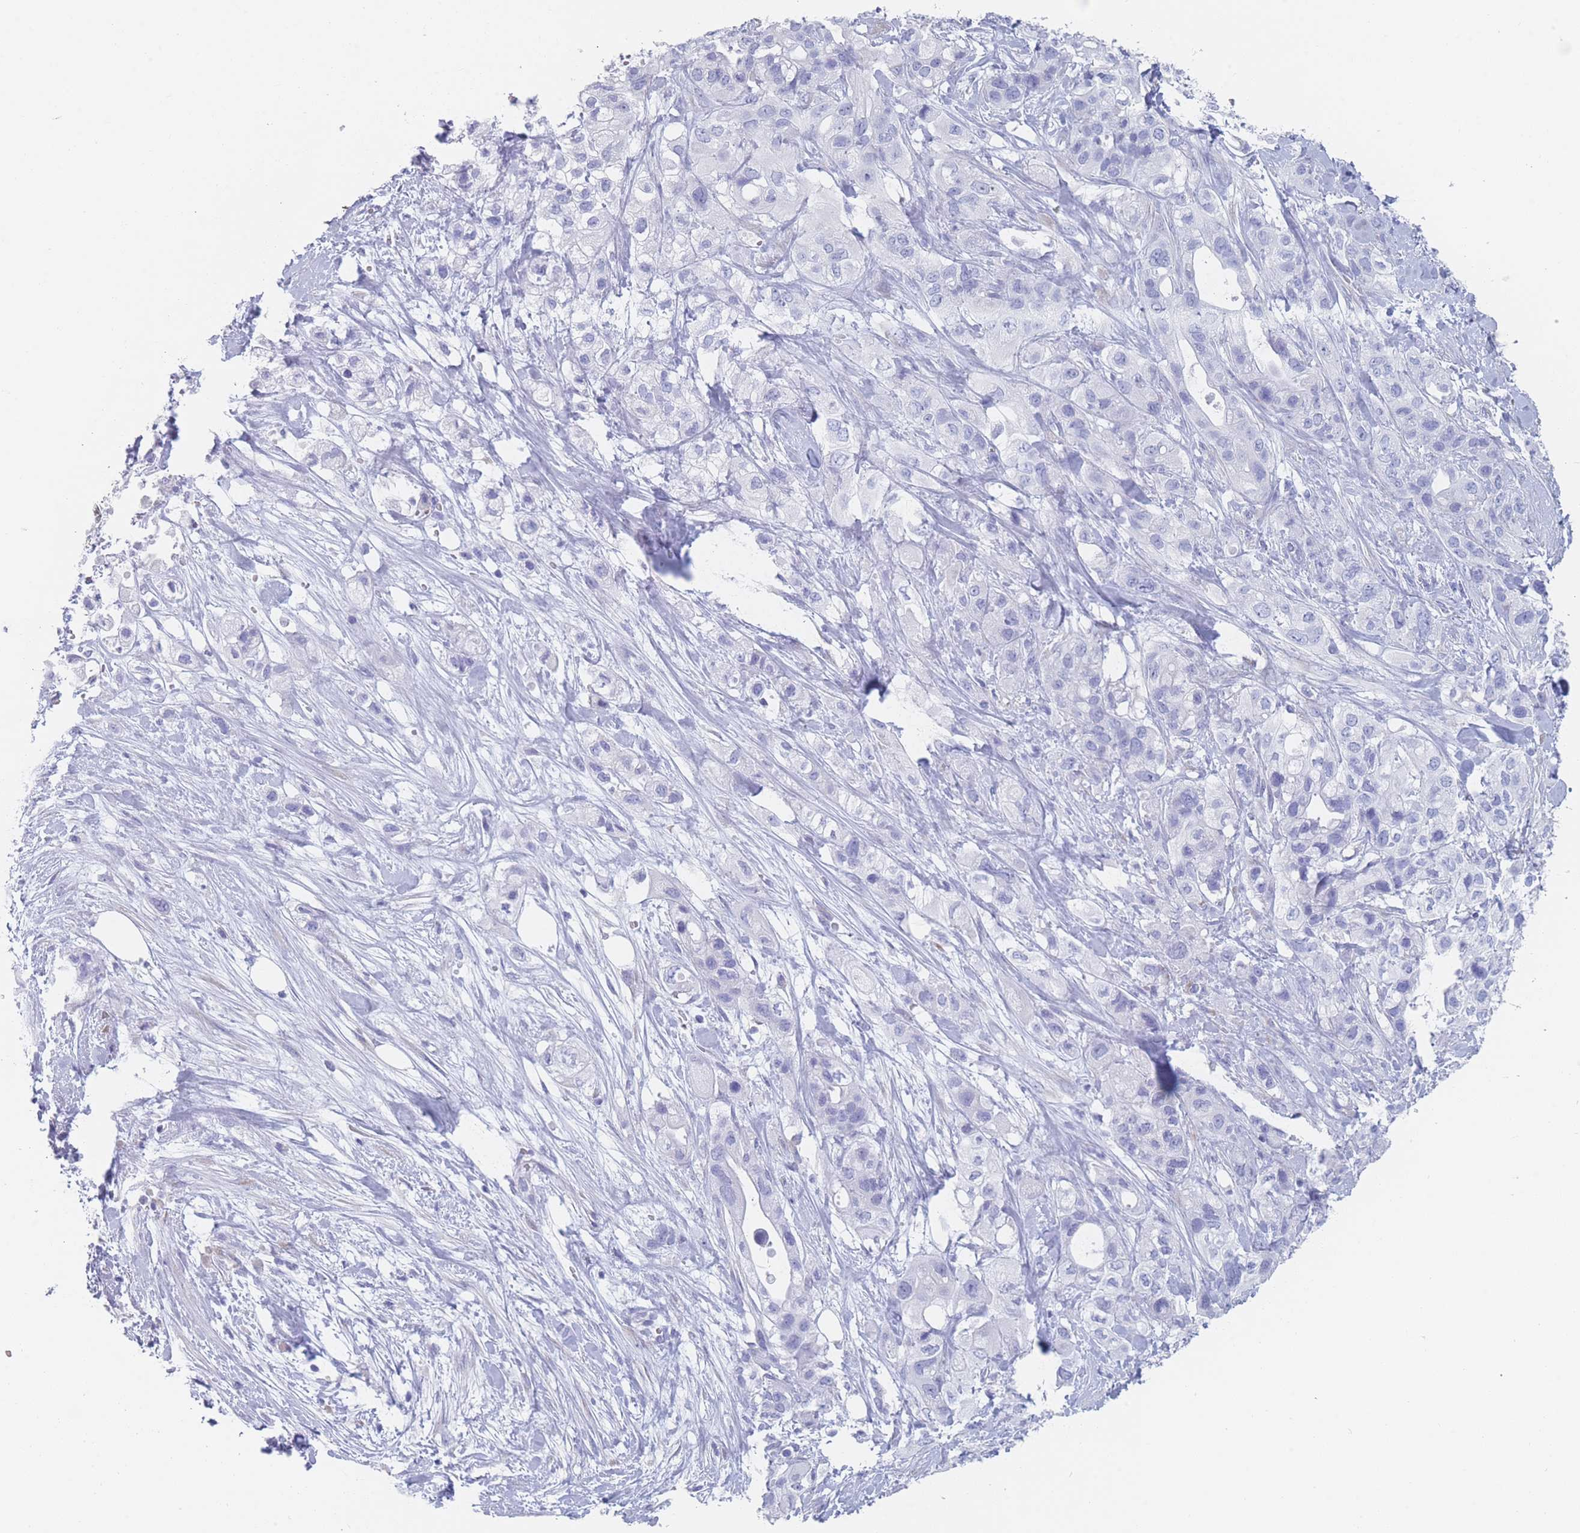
{"staining": {"intensity": "negative", "quantity": "none", "location": "none"}, "tissue": "pancreatic cancer", "cell_type": "Tumor cells", "image_type": "cancer", "snomed": [{"axis": "morphology", "description": "Adenocarcinoma, NOS"}, {"axis": "topography", "description": "Pancreas"}], "caption": "A high-resolution image shows immunohistochemistry (IHC) staining of pancreatic cancer, which demonstrates no significant expression in tumor cells.", "gene": "OR5D16", "patient": {"sex": "male", "age": 44}}